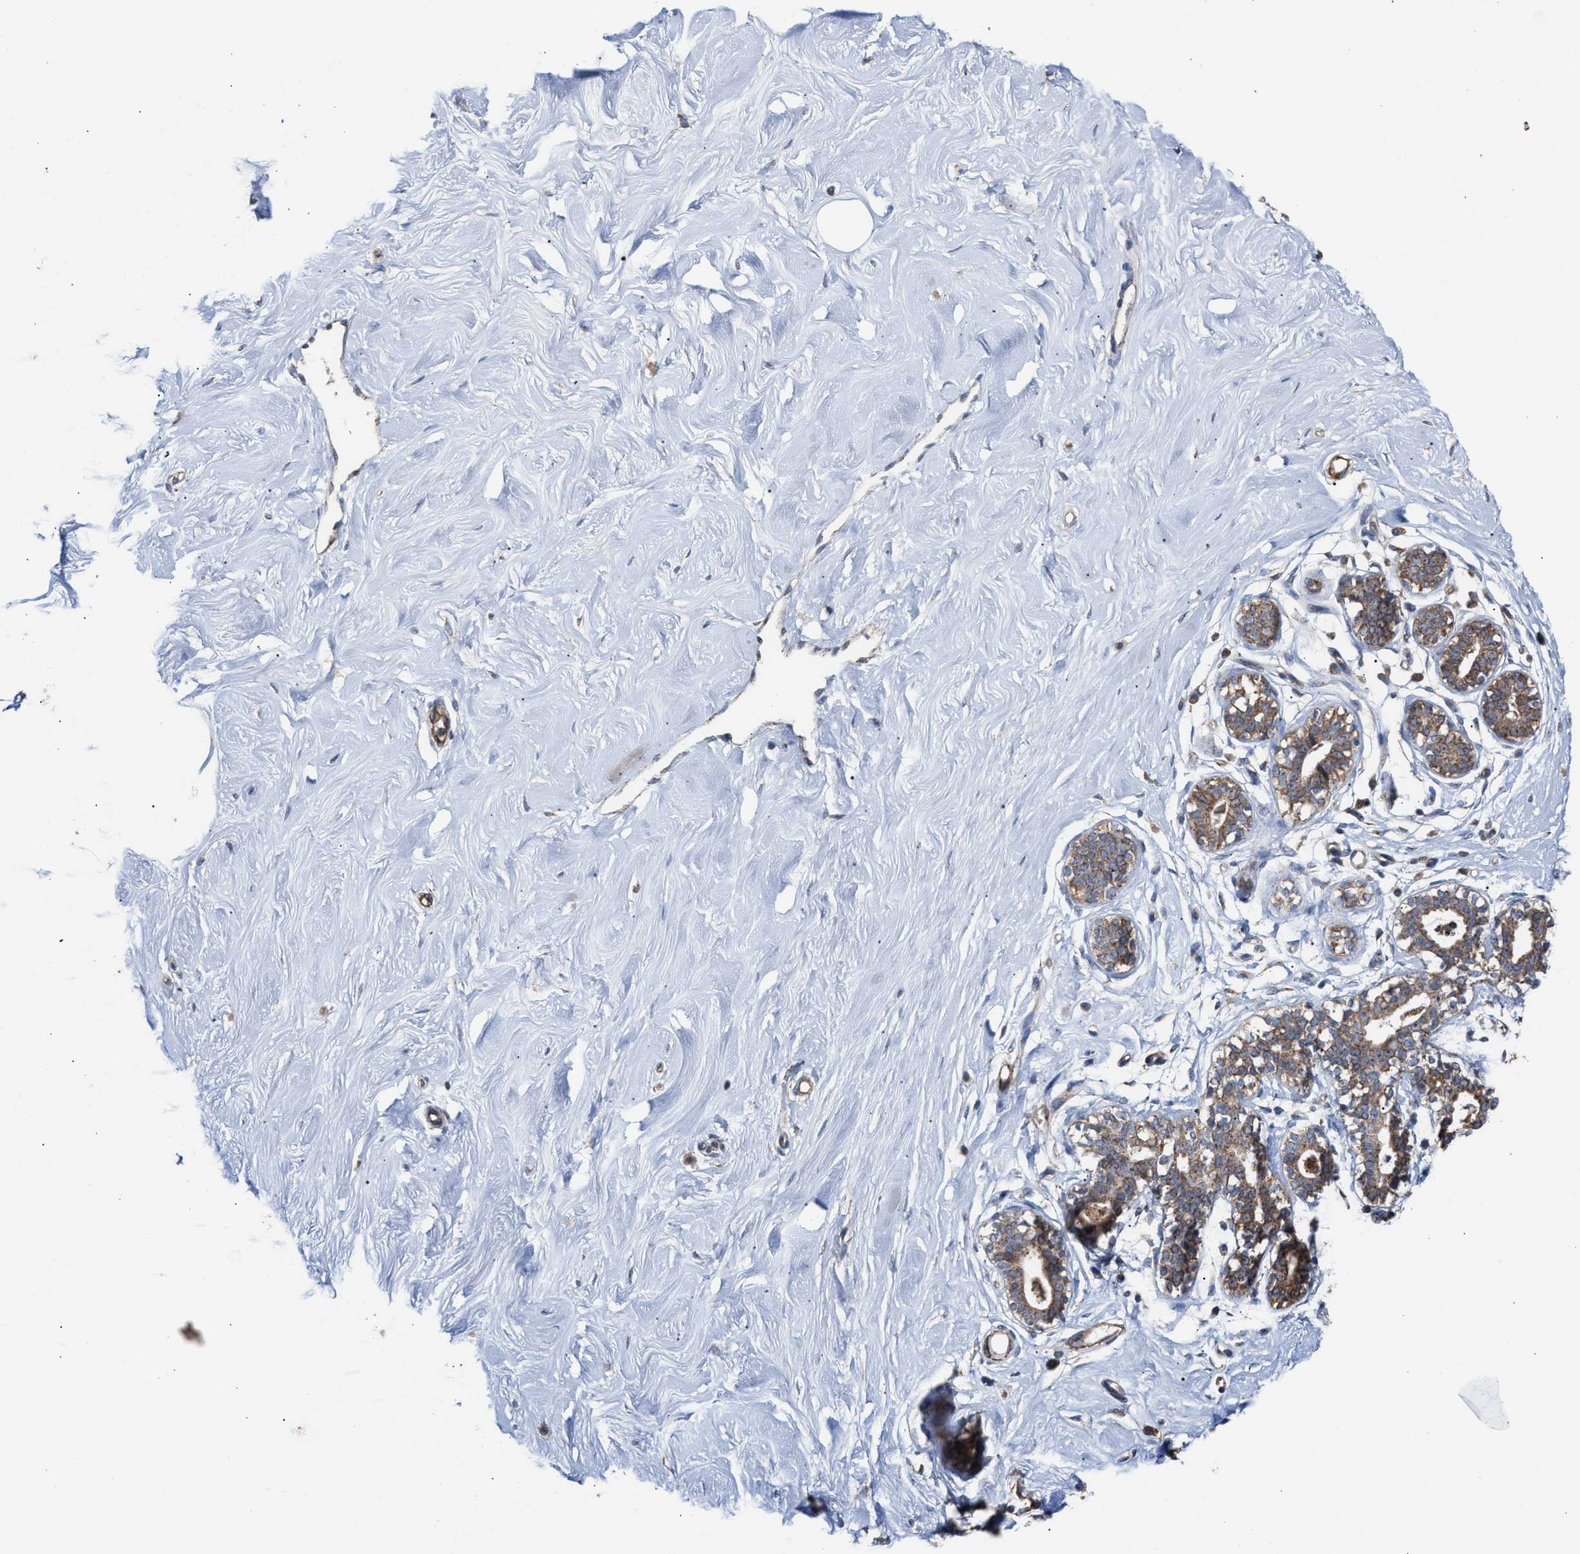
{"staining": {"intensity": "moderate", "quantity": "25%-75%", "location": "cytoplasmic/membranous"}, "tissue": "breast", "cell_type": "Adipocytes", "image_type": "normal", "snomed": [{"axis": "morphology", "description": "Normal tissue, NOS"}, {"axis": "topography", "description": "Breast"}], "caption": "IHC of benign breast exhibits medium levels of moderate cytoplasmic/membranous expression in approximately 25%-75% of adipocytes.", "gene": "EXOSC2", "patient": {"sex": "female", "age": 23}}